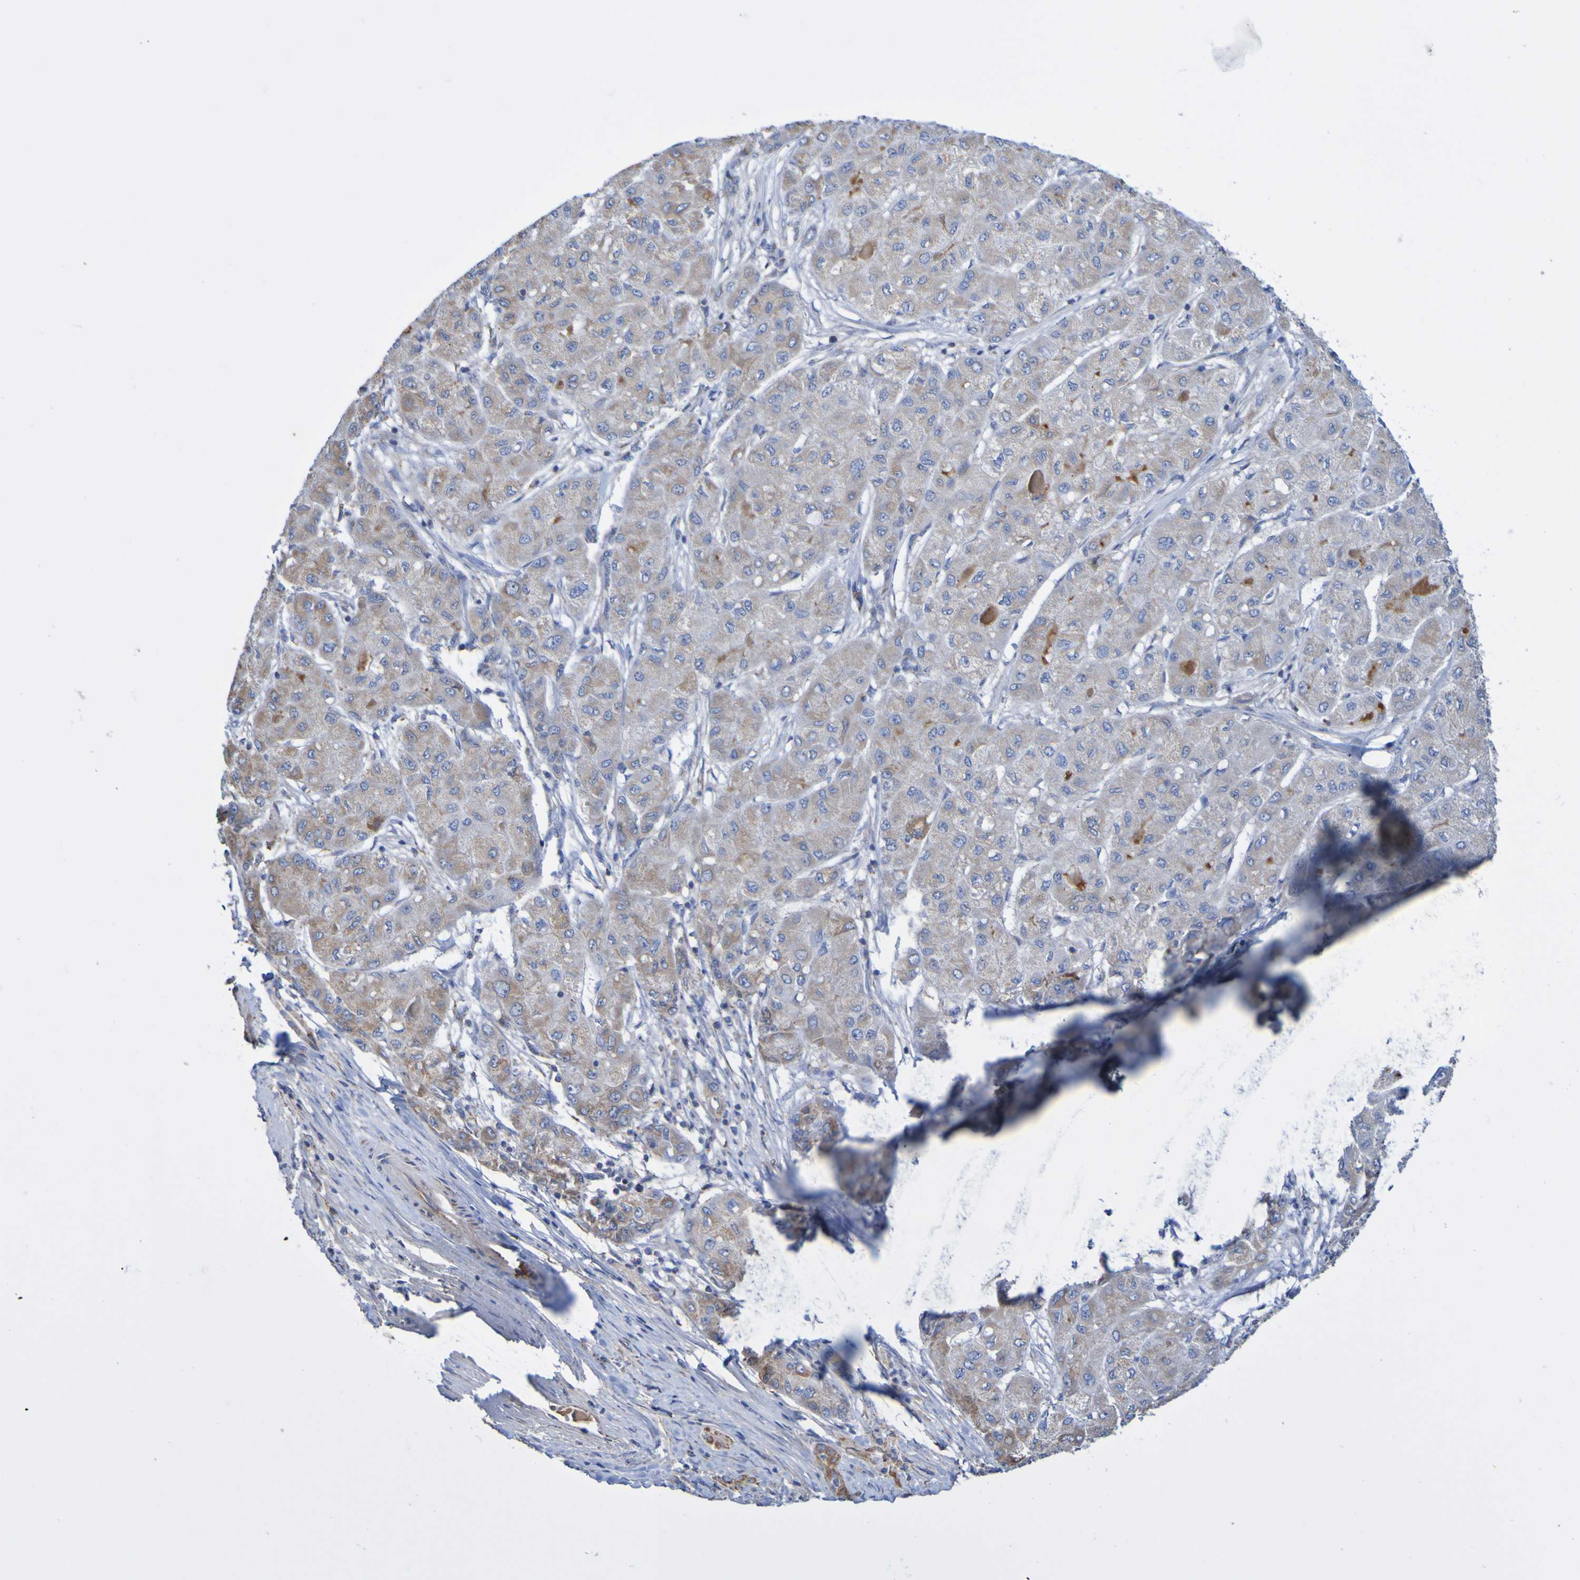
{"staining": {"intensity": "weak", "quantity": "25%-75%", "location": "cytoplasmic/membranous"}, "tissue": "liver cancer", "cell_type": "Tumor cells", "image_type": "cancer", "snomed": [{"axis": "morphology", "description": "Carcinoma, Hepatocellular, NOS"}, {"axis": "topography", "description": "Liver"}], "caption": "This image displays hepatocellular carcinoma (liver) stained with immunohistochemistry (IHC) to label a protein in brown. The cytoplasmic/membranous of tumor cells show weak positivity for the protein. Nuclei are counter-stained blue.", "gene": "CNTN2", "patient": {"sex": "male", "age": 80}}